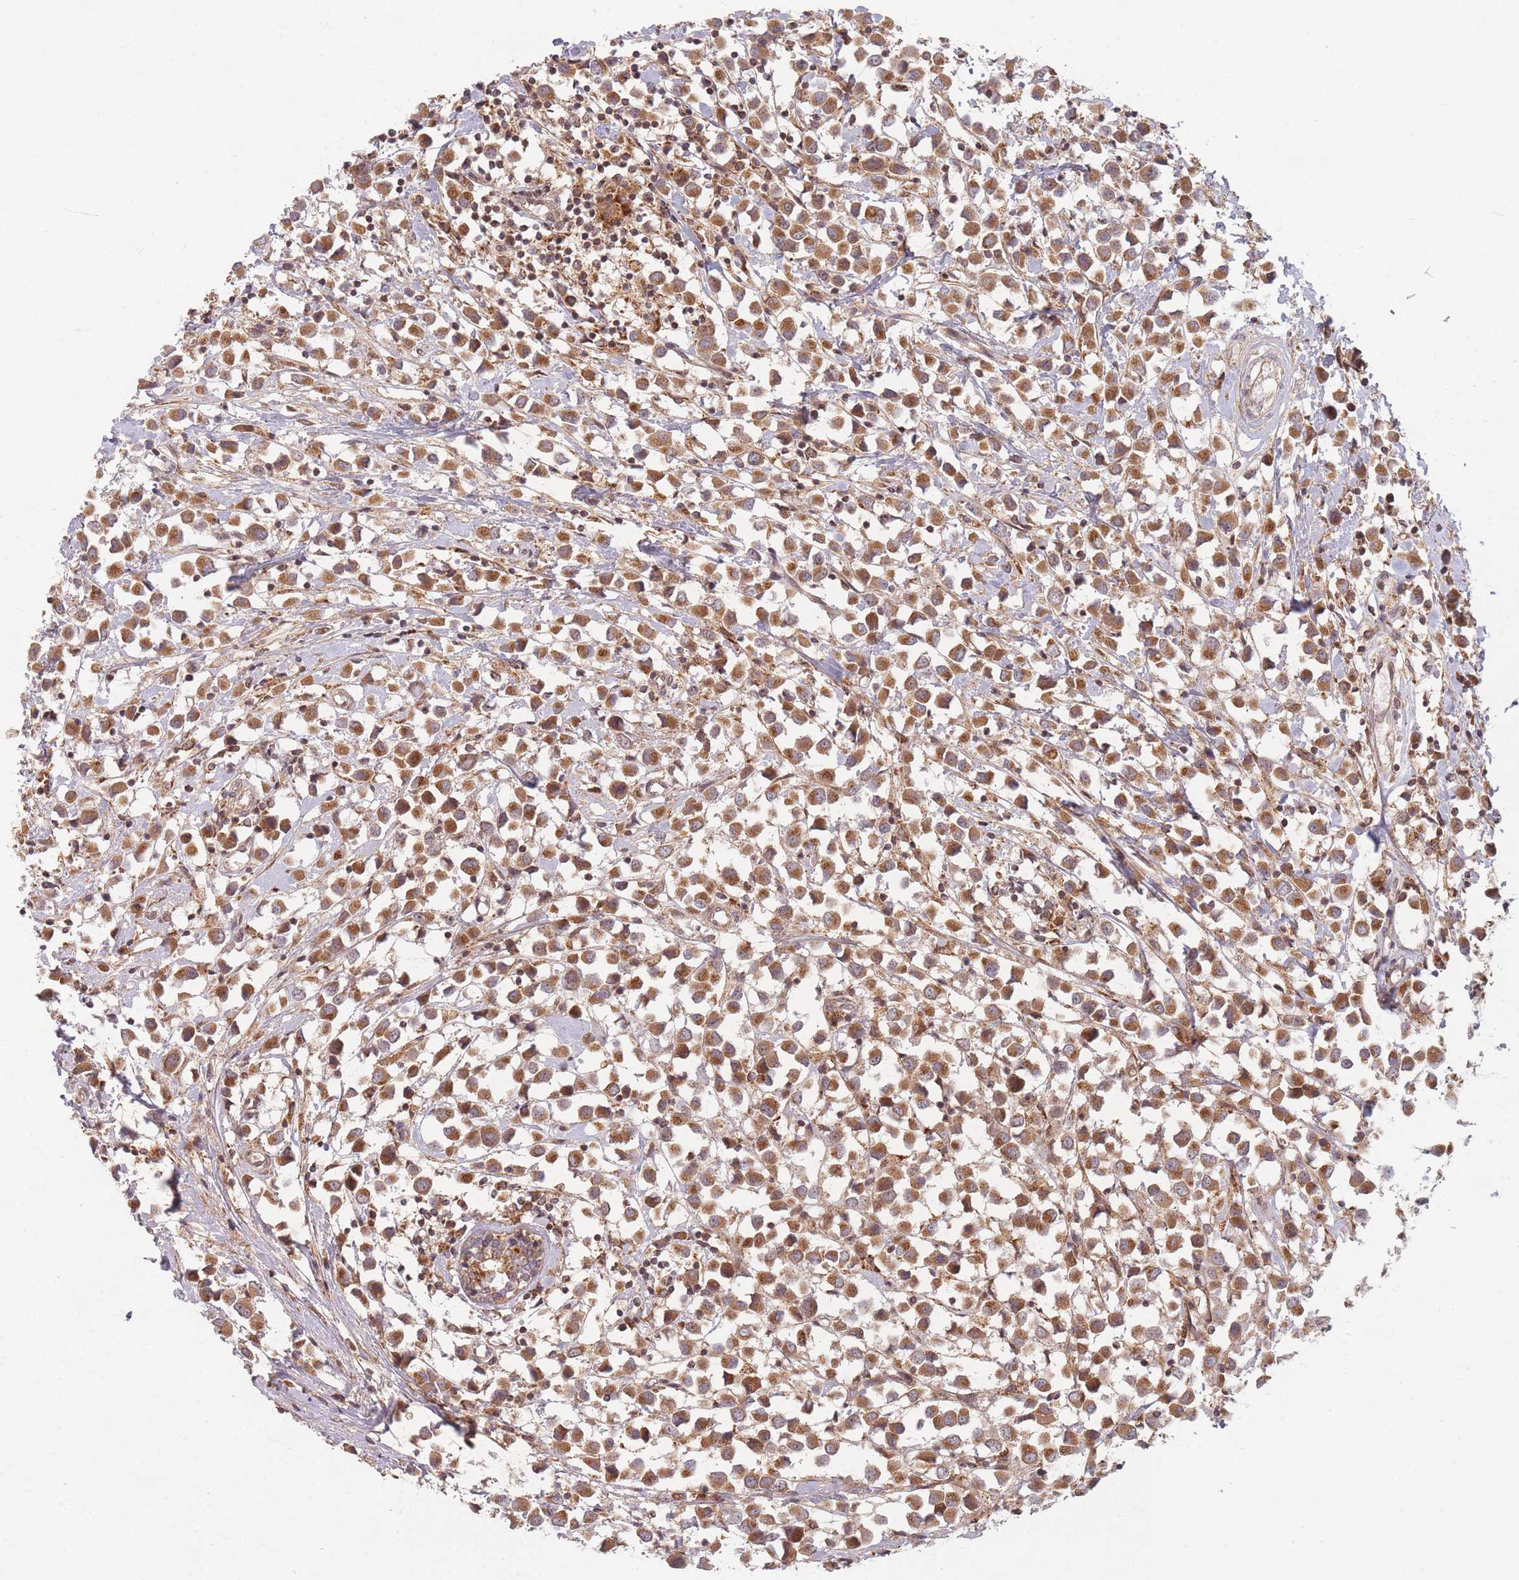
{"staining": {"intensity": "moderate", "quantity": ">75%", "location": "cytoplasmic/membranous"}, "tissue": "breast cancer", "cell_type": "Tumor cells", "image_type": "cancer", "snomed": [{"axis": "morphology", "description": "Duct carcinoma"}, {"axis": "topography", "description": "Breast"}], "caption": "This micrograph demonstrates breast cancer stained with IHC to label a protein in brown. The cytoplasmic/membranous of tumor cells show moderate positivity for the protein. Nuclei are counter-stained blue.", "gene": "RADX", "patient": {"sex": "female", "age": 61}}